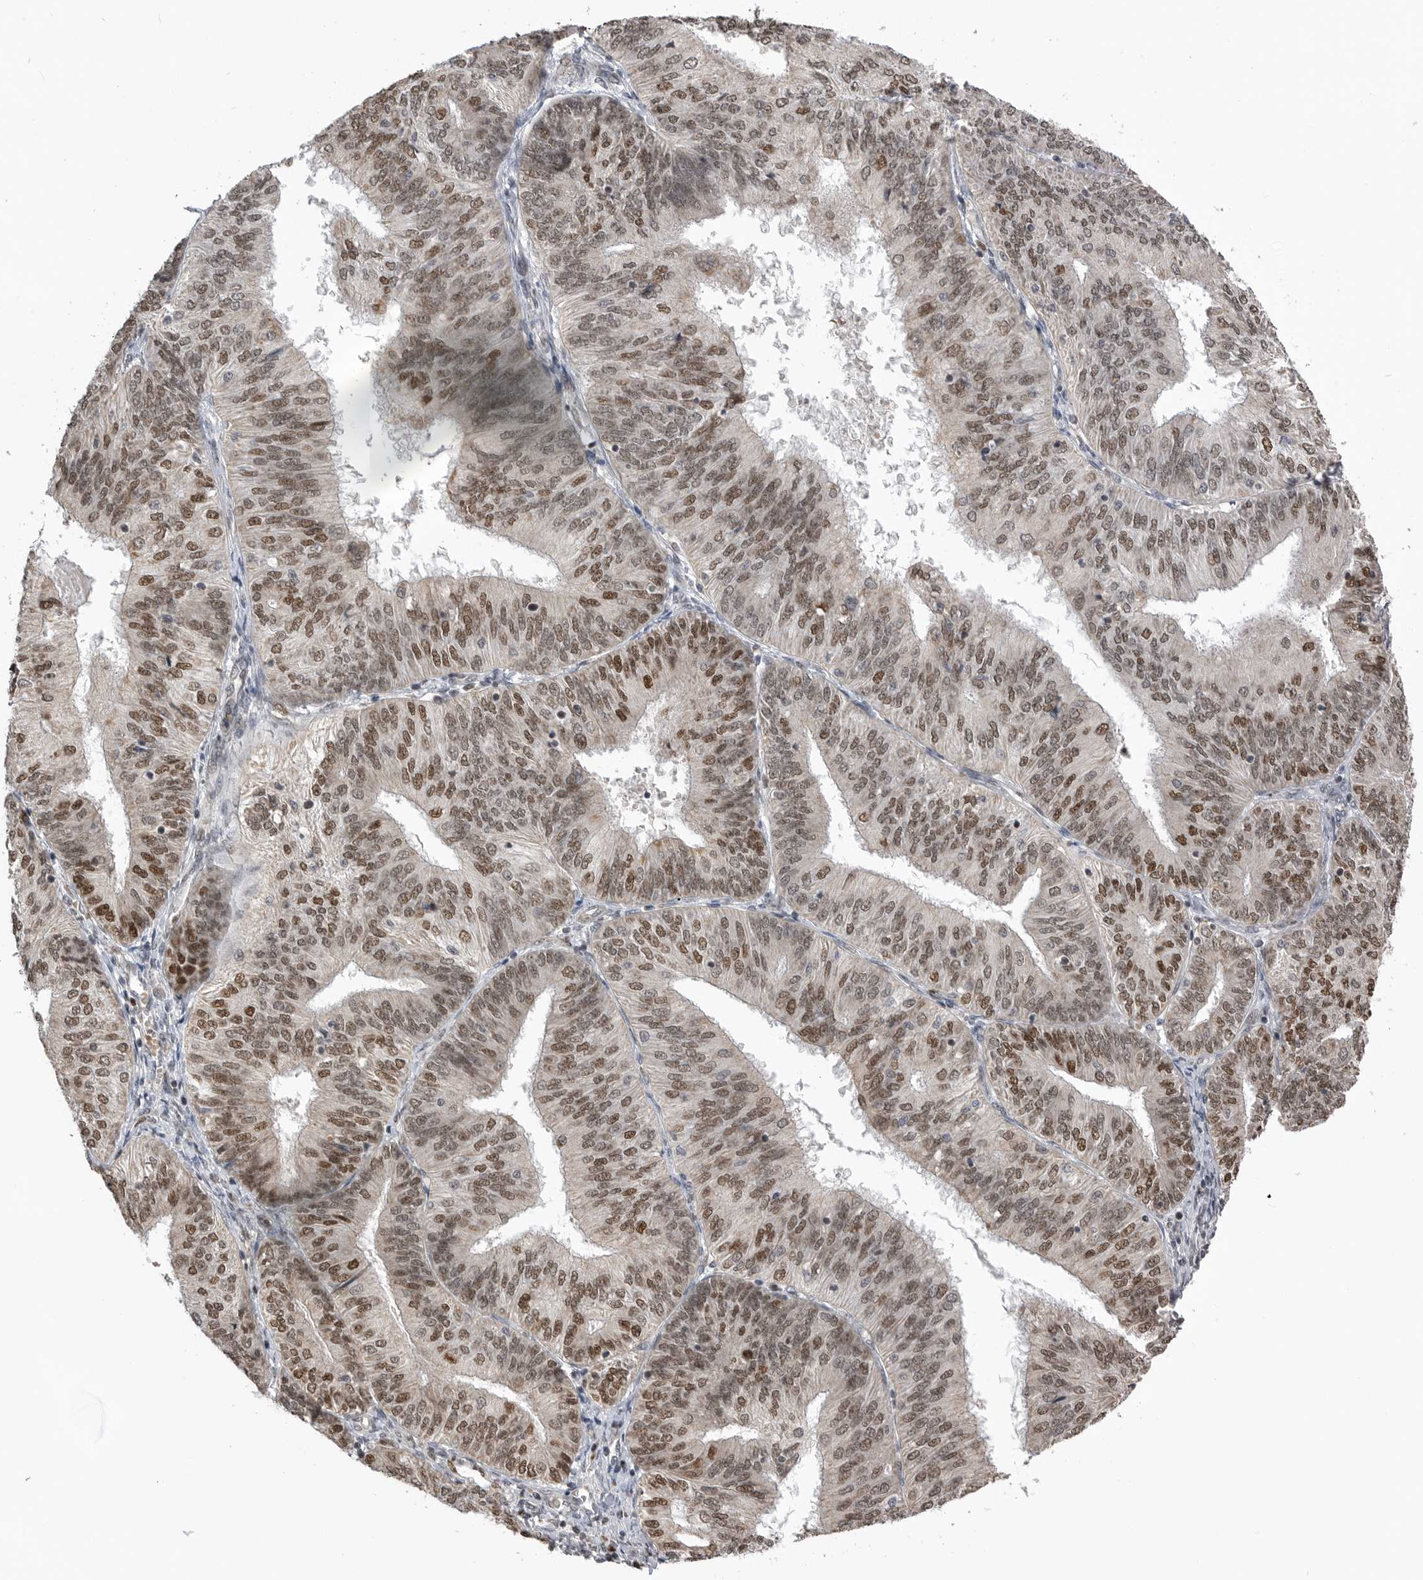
{"staining": {"intensity": "moderate", "quantity": ">75%", "location": "nuclear"}, "tissue": "endometrial cancer", "cell_type": "Tumor cells", "image_type": "cancer", "snomed": [{"axis": "morphology", "description": "Adenocarcinoma, NOS"}, {"axis": "topography", "description": "Endometrium"}], "caption": "IHC staining of endometrial adenocarcinoma, which demonstrates medium levels of moderate nuclear staining in about >75% of tumor cells indicating moderate nuclear protein expression. The staining was performed using DAB (3,3'-diaminobenzidine) (brown) for protein detection and nuclei were counterstained in hematoxylin (blue).", "gene": "SMARCC1", "patient": {"sex": "female", "age": 58}}